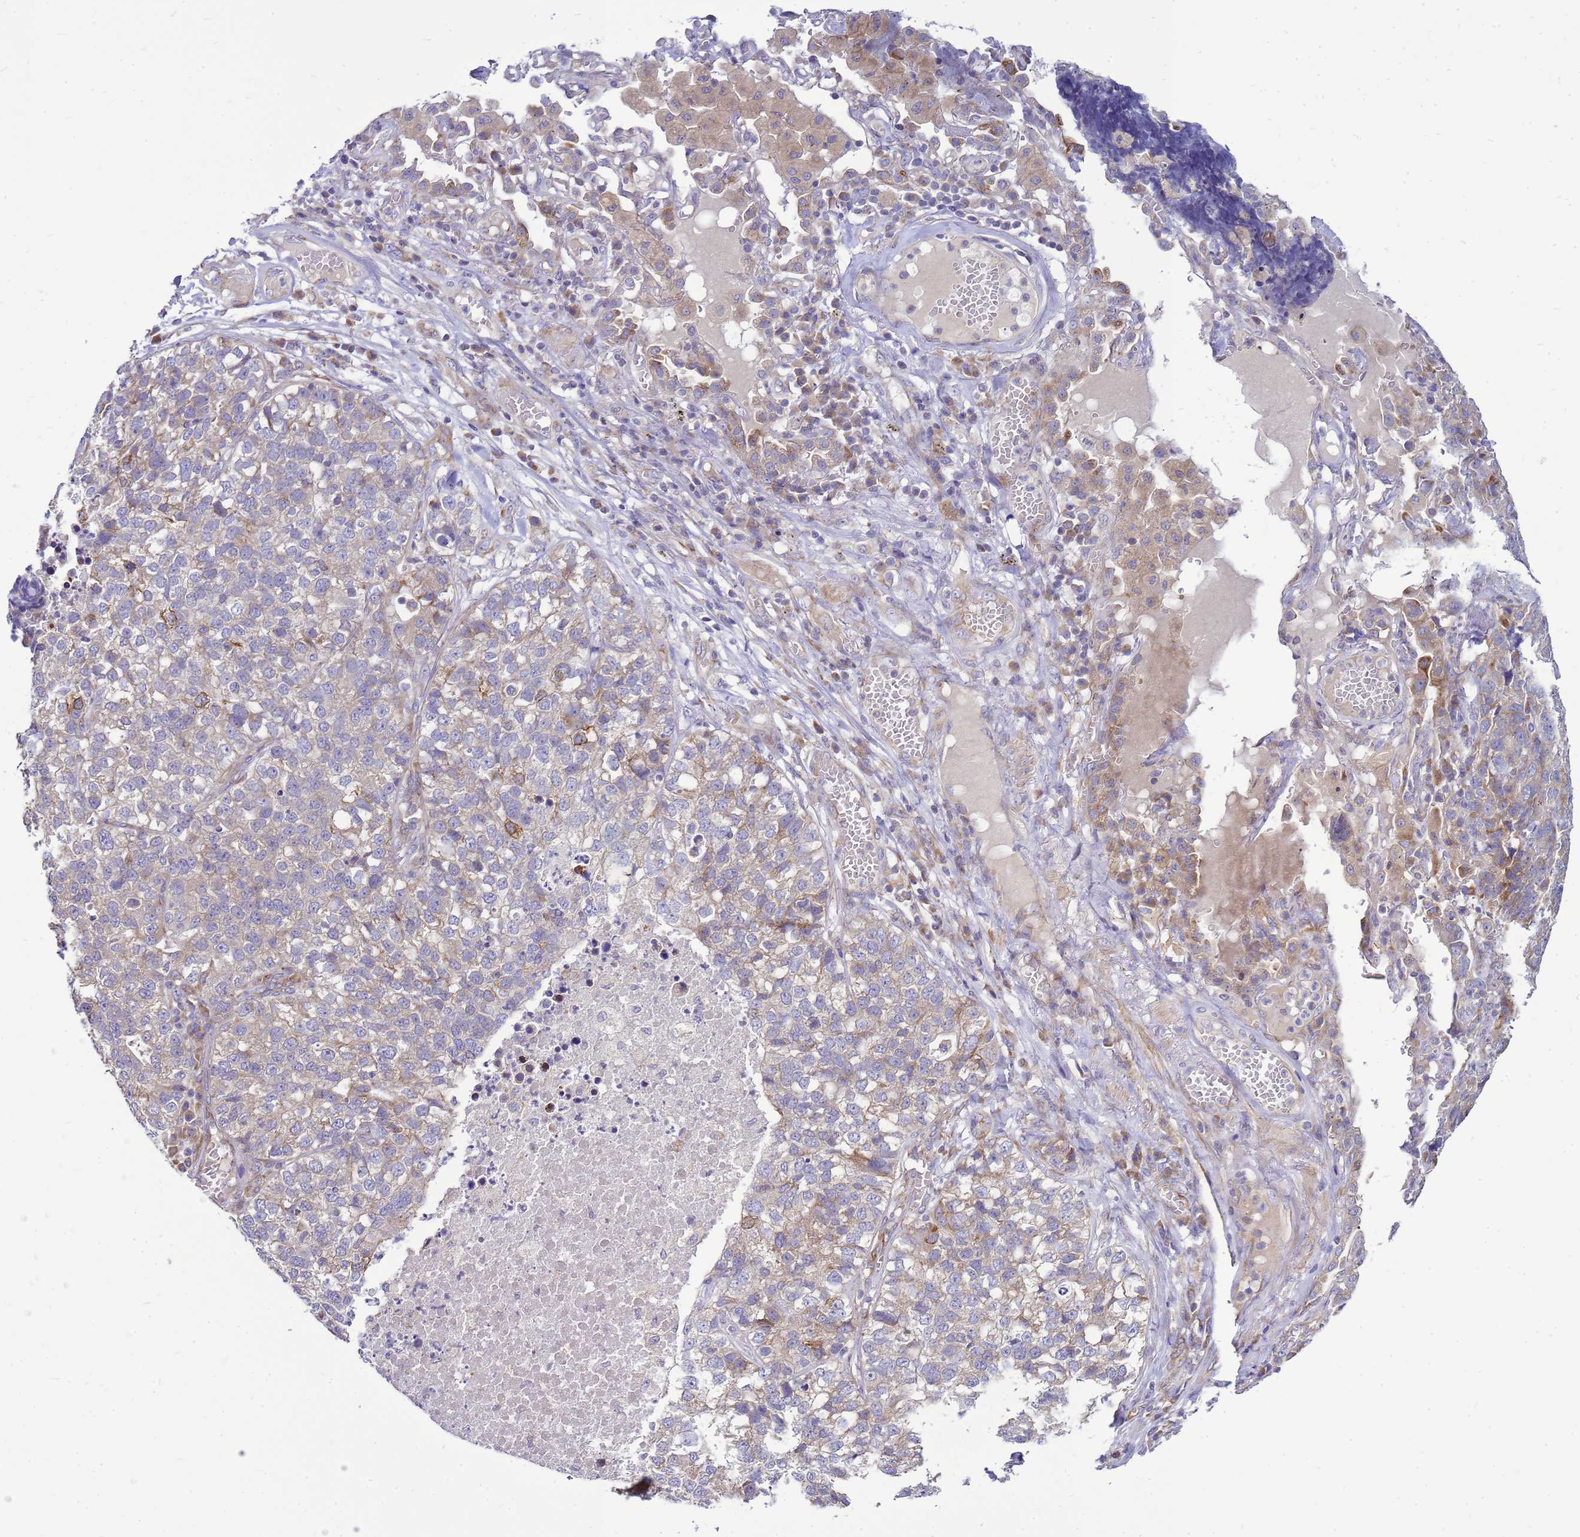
{"staining": {"intensity": "weak", "quantity": "<25%", "location": "cytoplasmic/membranous"}, "tissue": "lung cancer", "cell_type": "Tumor cells", "image_type": "cancer", "snomed": [{"axis": "morphology", "description": "Adenocarcinoma, NOS"}, {"axis": "topography", "description": "Lung"}], "caption": "DAB (3,3'-diaminobenzidine) immunohistochemical staining of adenocarcinoma (lung) displays no significant staining in tumor cells.", "gene": "MON1B", "patient": {"sex": "male", "age": 49}}